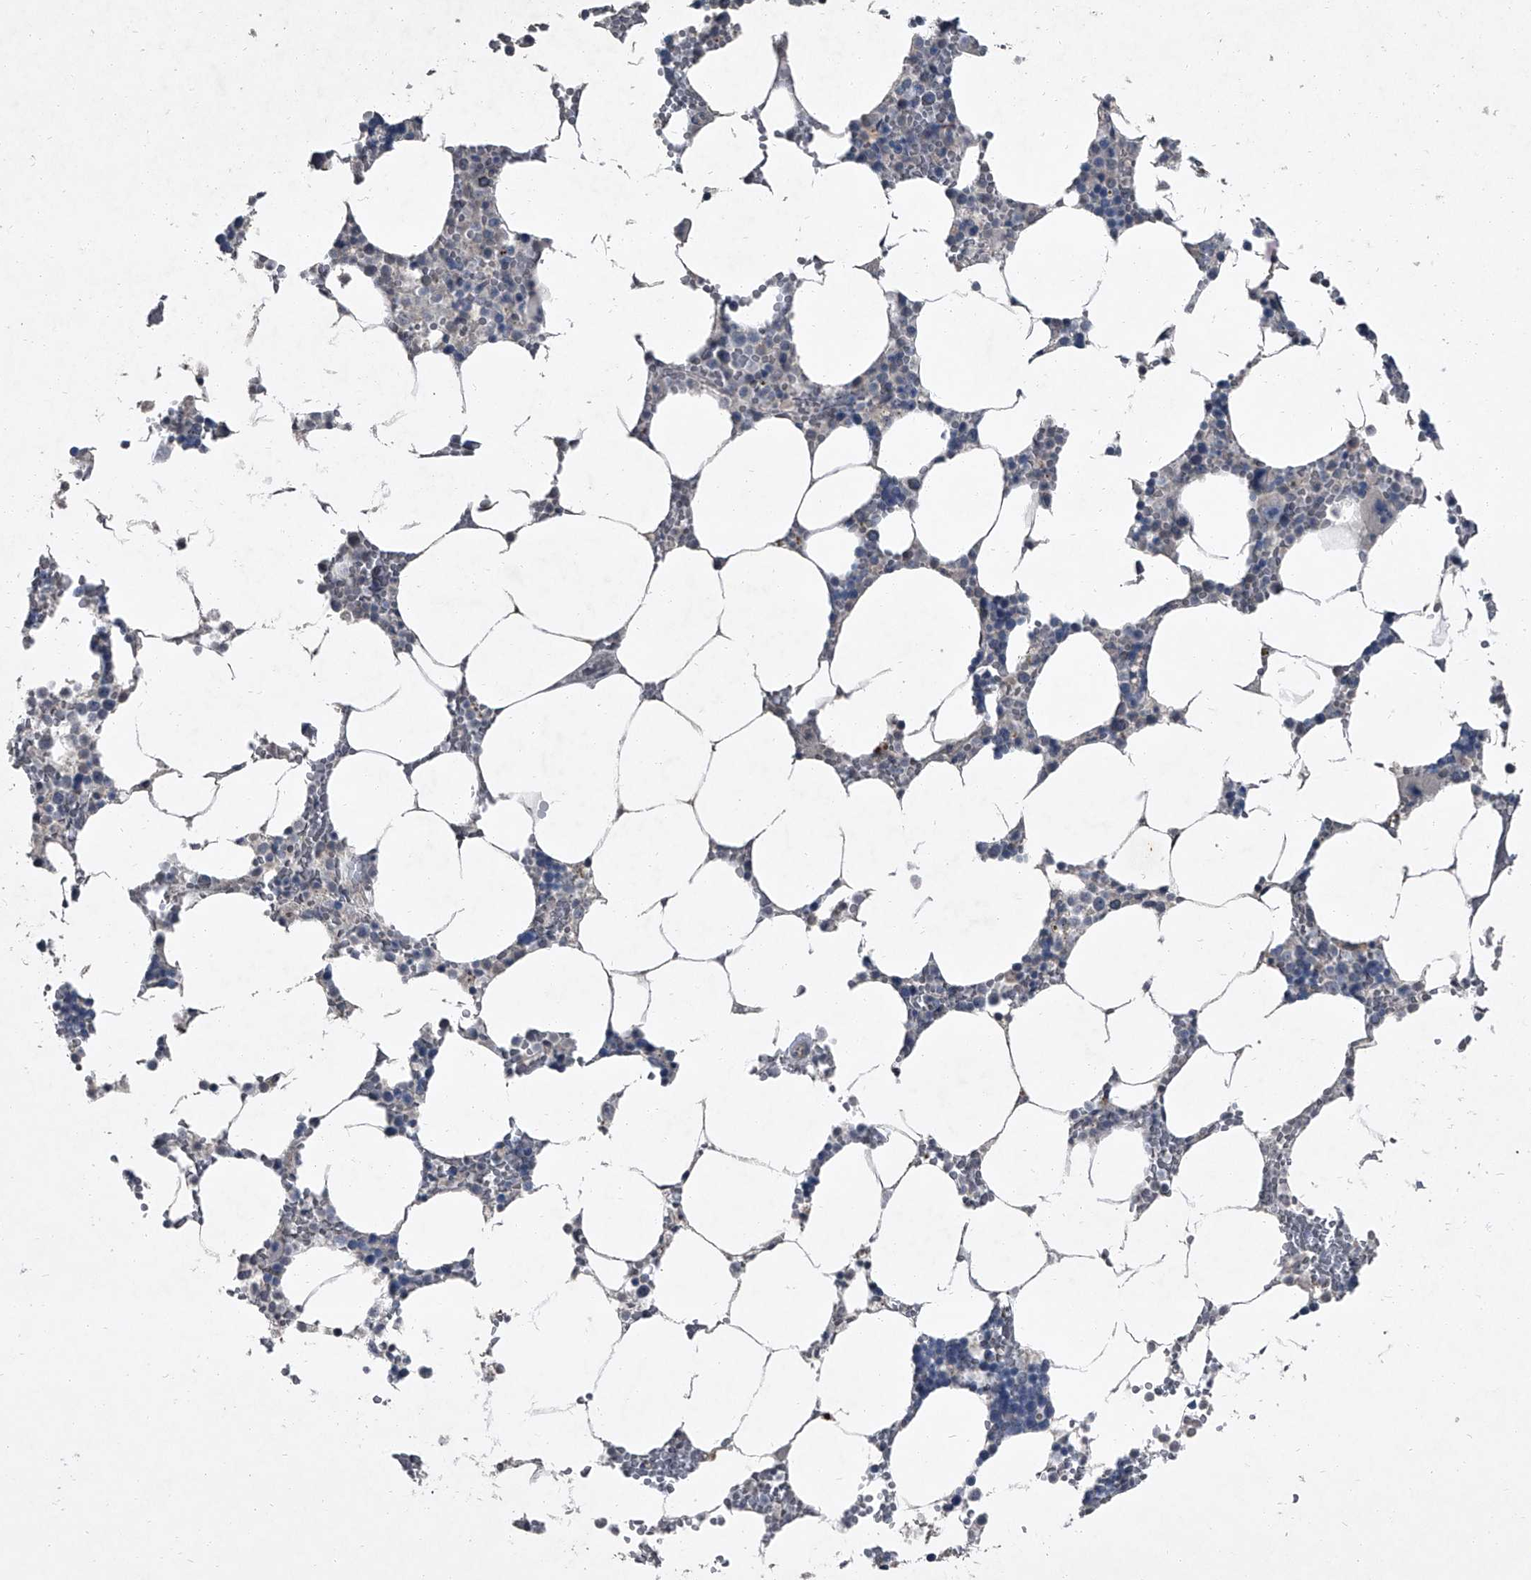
{"staining": {"intensity": "negative", "quantity": "none", "location": "none"}, "tissue": "bone marrow", "cell_type": "Hematopoietic cells", "image_type": "normal", "snomed": [{"axis": "morphology", "description": "Normal tissue, NOS"}, {"axis": "topography", "description": "Bone marrow"}], "caption": "A histopathology image of bone marrow stained for a protein exhibits no brown staining in hematopoietic cells. The staining was performed using DAB (3,3'-diaminobenzidine) to visualize the protein expression in brown, while the nuclei were stained in blue with hematoxylin (Magnification: 20x).", "gene": "HEPHL1", "patient": {"sex": "male", "age": 70}}